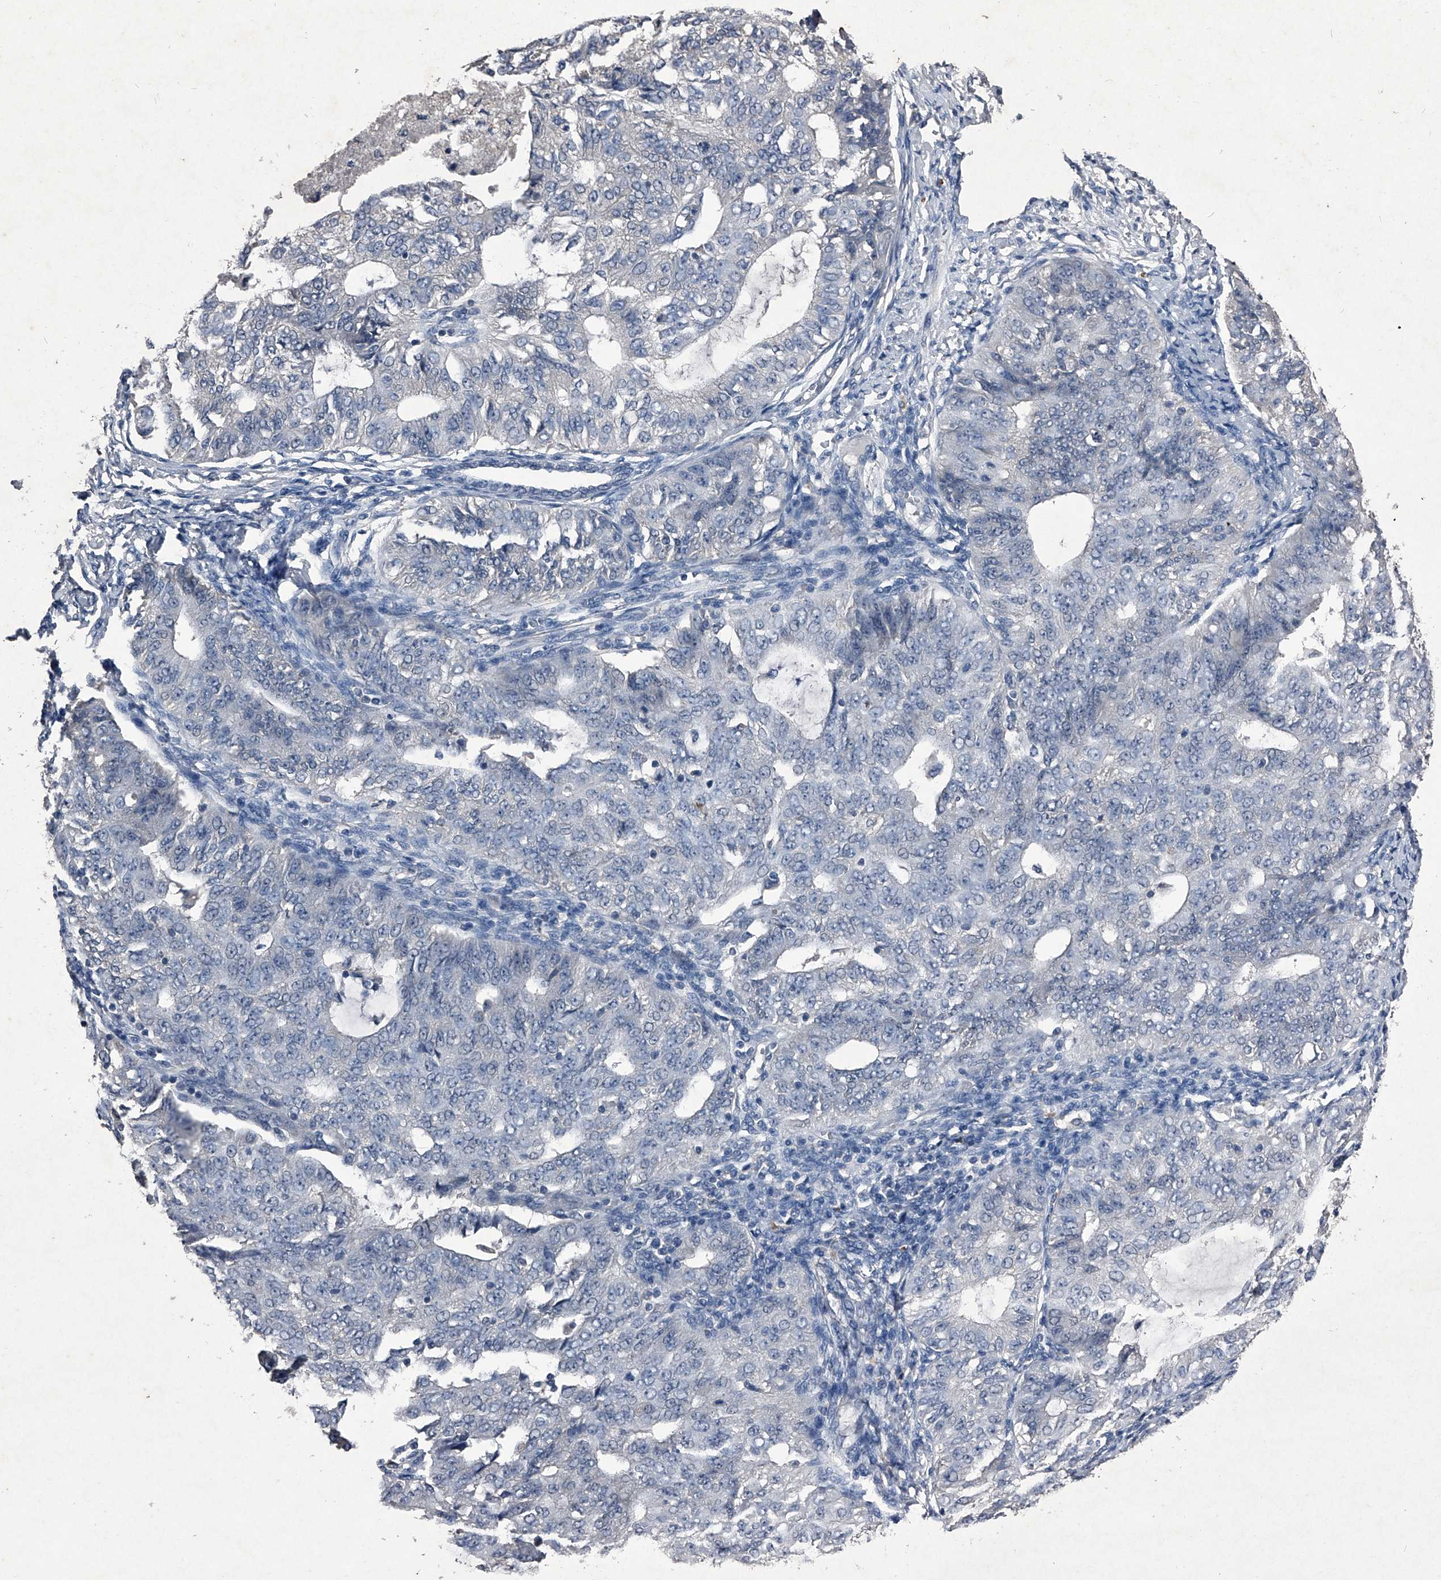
{"staining": {"intensity": "negative", "quantity": "none", "location": "none"}, "tissue": "endometrial cancer", "cell_type": "Tumor cells", "image_type": "cancer", "snomed": [{"axis": "morphology", "description": "Adenocarcinoma, NOS"}, {"axis": "topography", "description": "Endometrium"}], "caption": "There is no significant staining in tumor cells of endometrial cancer (adenocarcinoma).", "gene": "MAPKAP1", "patient": {"sex": "female", "age": 32}}